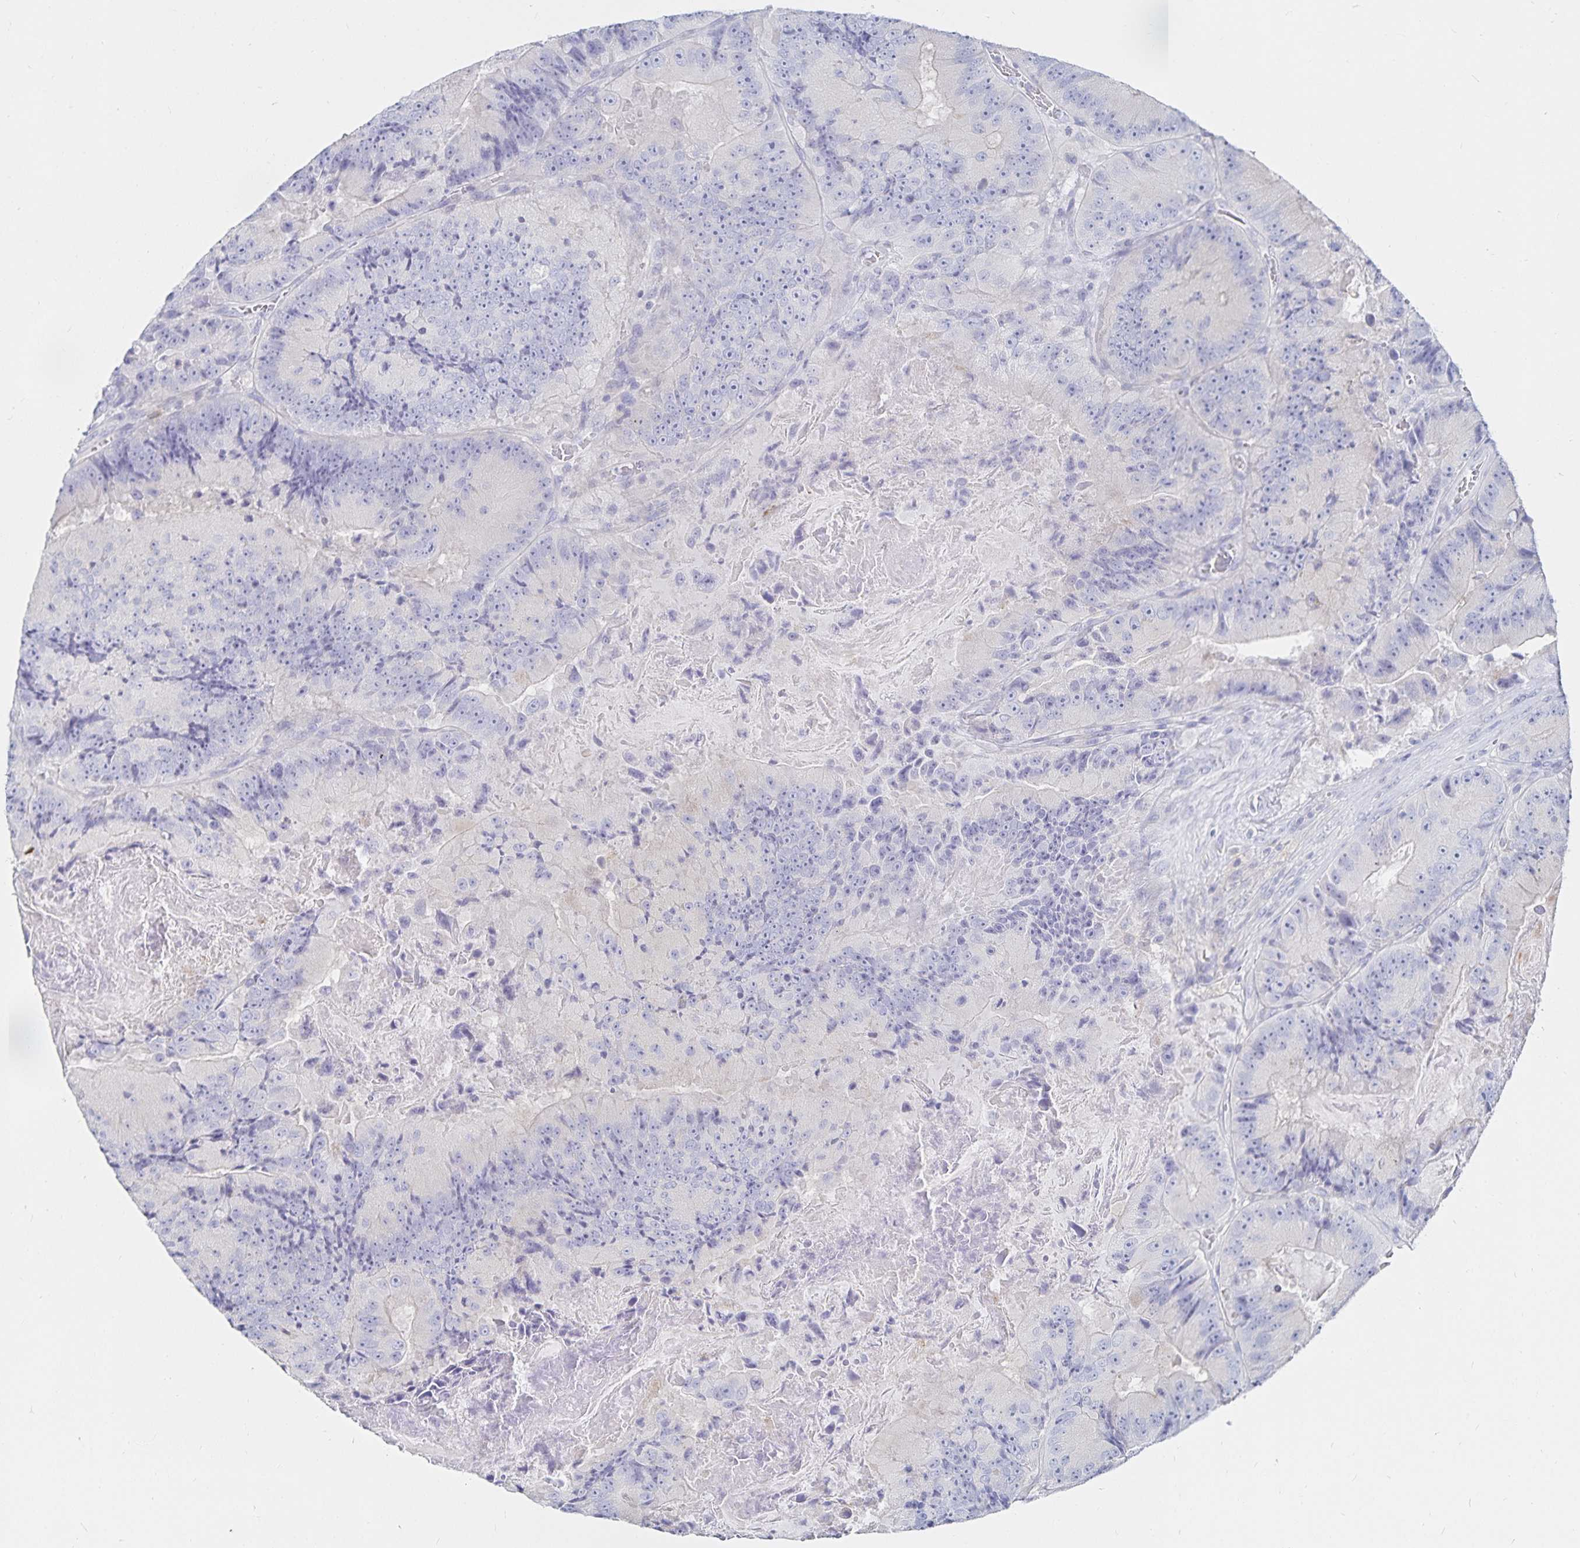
{"staining": {"intensity": "negative", "quantity": "none", "location": "none"}, "tissue": "colorectal cancer", "cell_type": "Tumor cells", "image_type": "cancer", "snomed": [{"axis": "morphology", "description": "Adenocarcinoma, NOS"}, {"axis": "topography", "description": "Colon"}], "caption": "The image shows no significant staining in tumor cells of colorectal adenocarcinoma. The staining is performed using DAB (3,3'-diaminobenzidine) brown chromogen with nuclei counter-stained in using hematoxylin.", "gene": "TNIP1", "patient": {"sex": "female", "age": 86}}